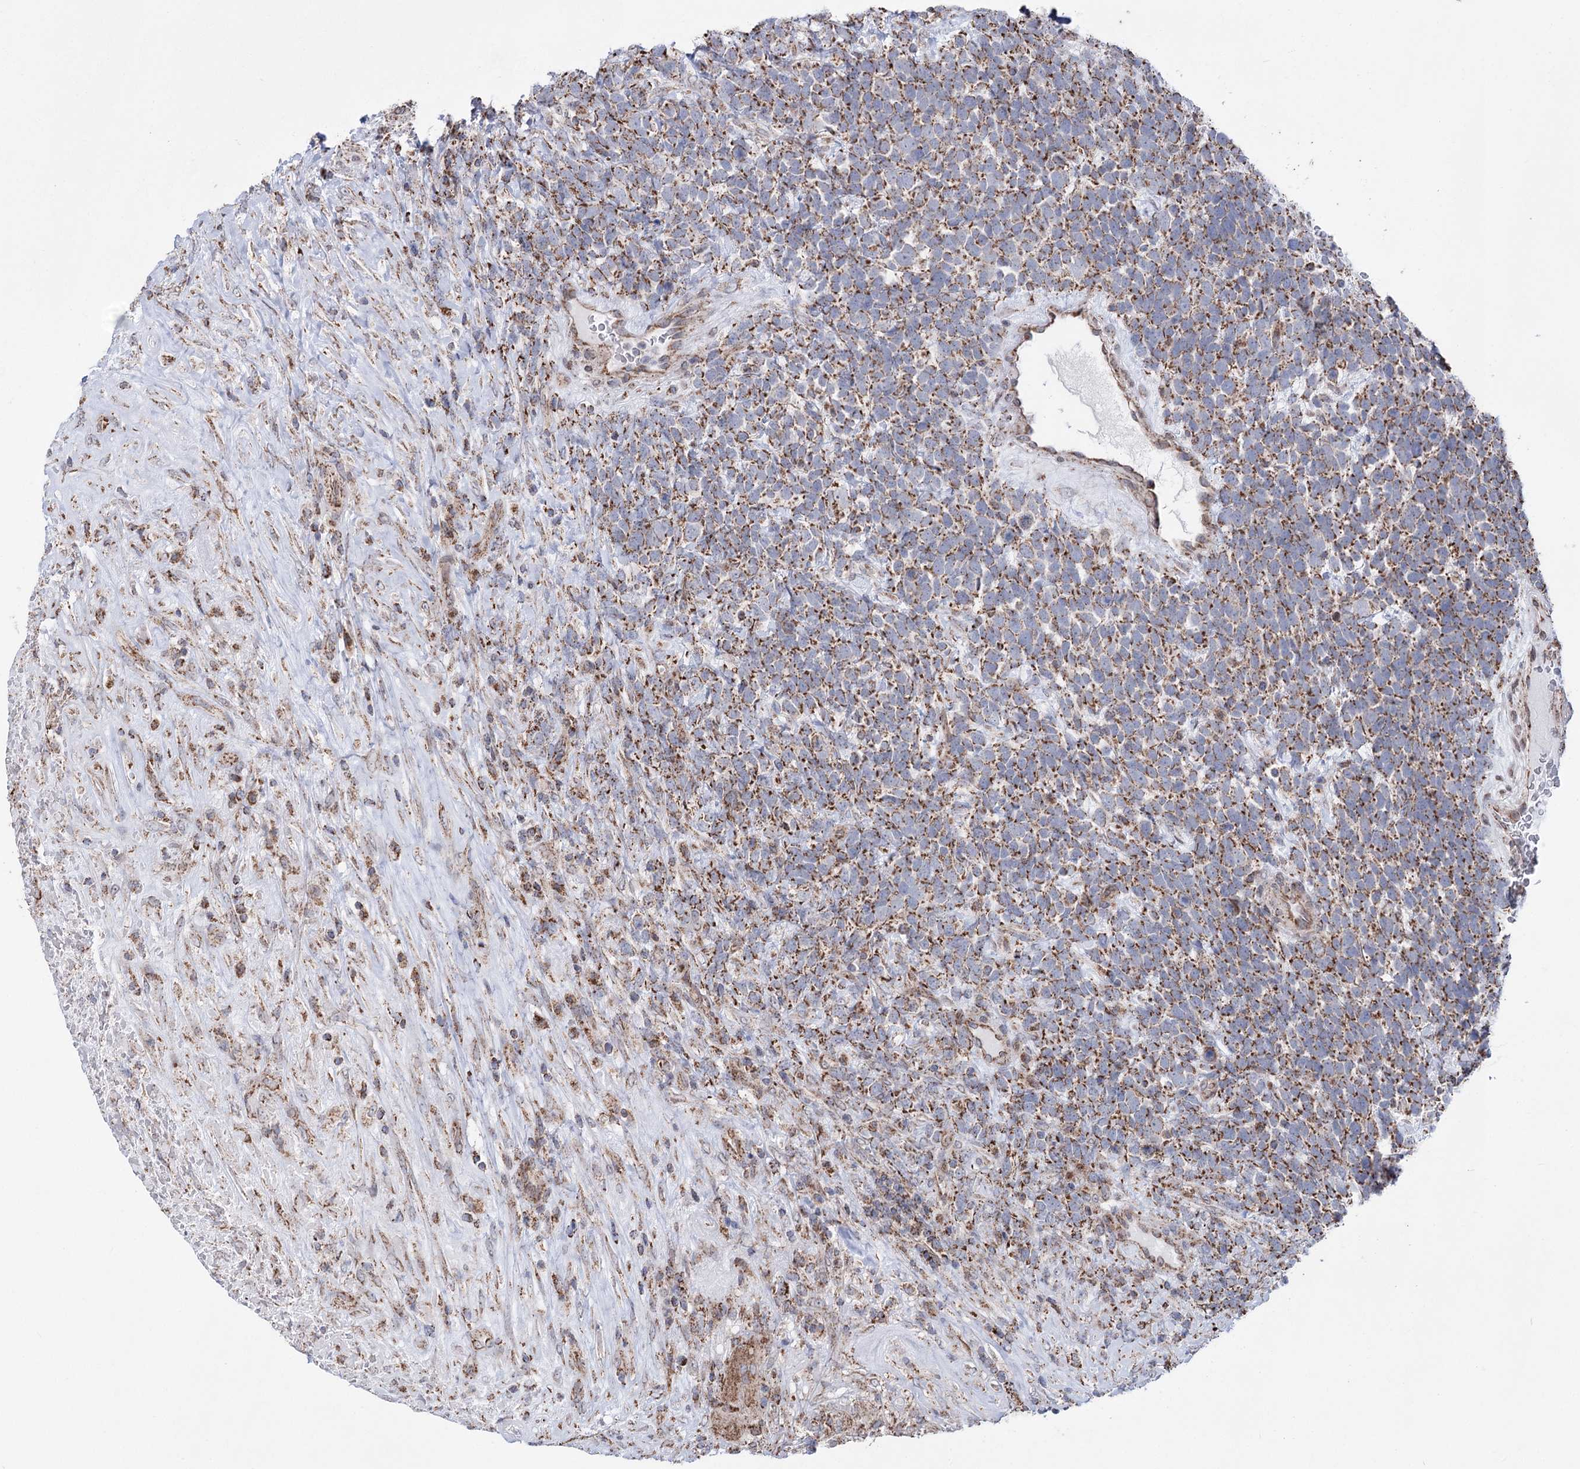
{"staining": {"intensity": "moderate", "quantity": ">75%", "location": "cytoplasmic/membranous"}, "tissue": "urothelial cancer", "cell_type": "Tumor cells", "image_type": "cancer", "snomed": [{"axis": "morphology", "description": "Urothelial carcinoma, High grade"}, {"axis": "topography", "description": "Urinary bladder"}], "caption": "Tumor cells display moderate cytoplasmic/membranous expression in approximately >75% of cells in urothelial carcinoma (high-grade). (IHC, brightfield microscopy, high magnification).", "gene": "CREB3L4", "patient": {"sex": "female", "age": 82}}